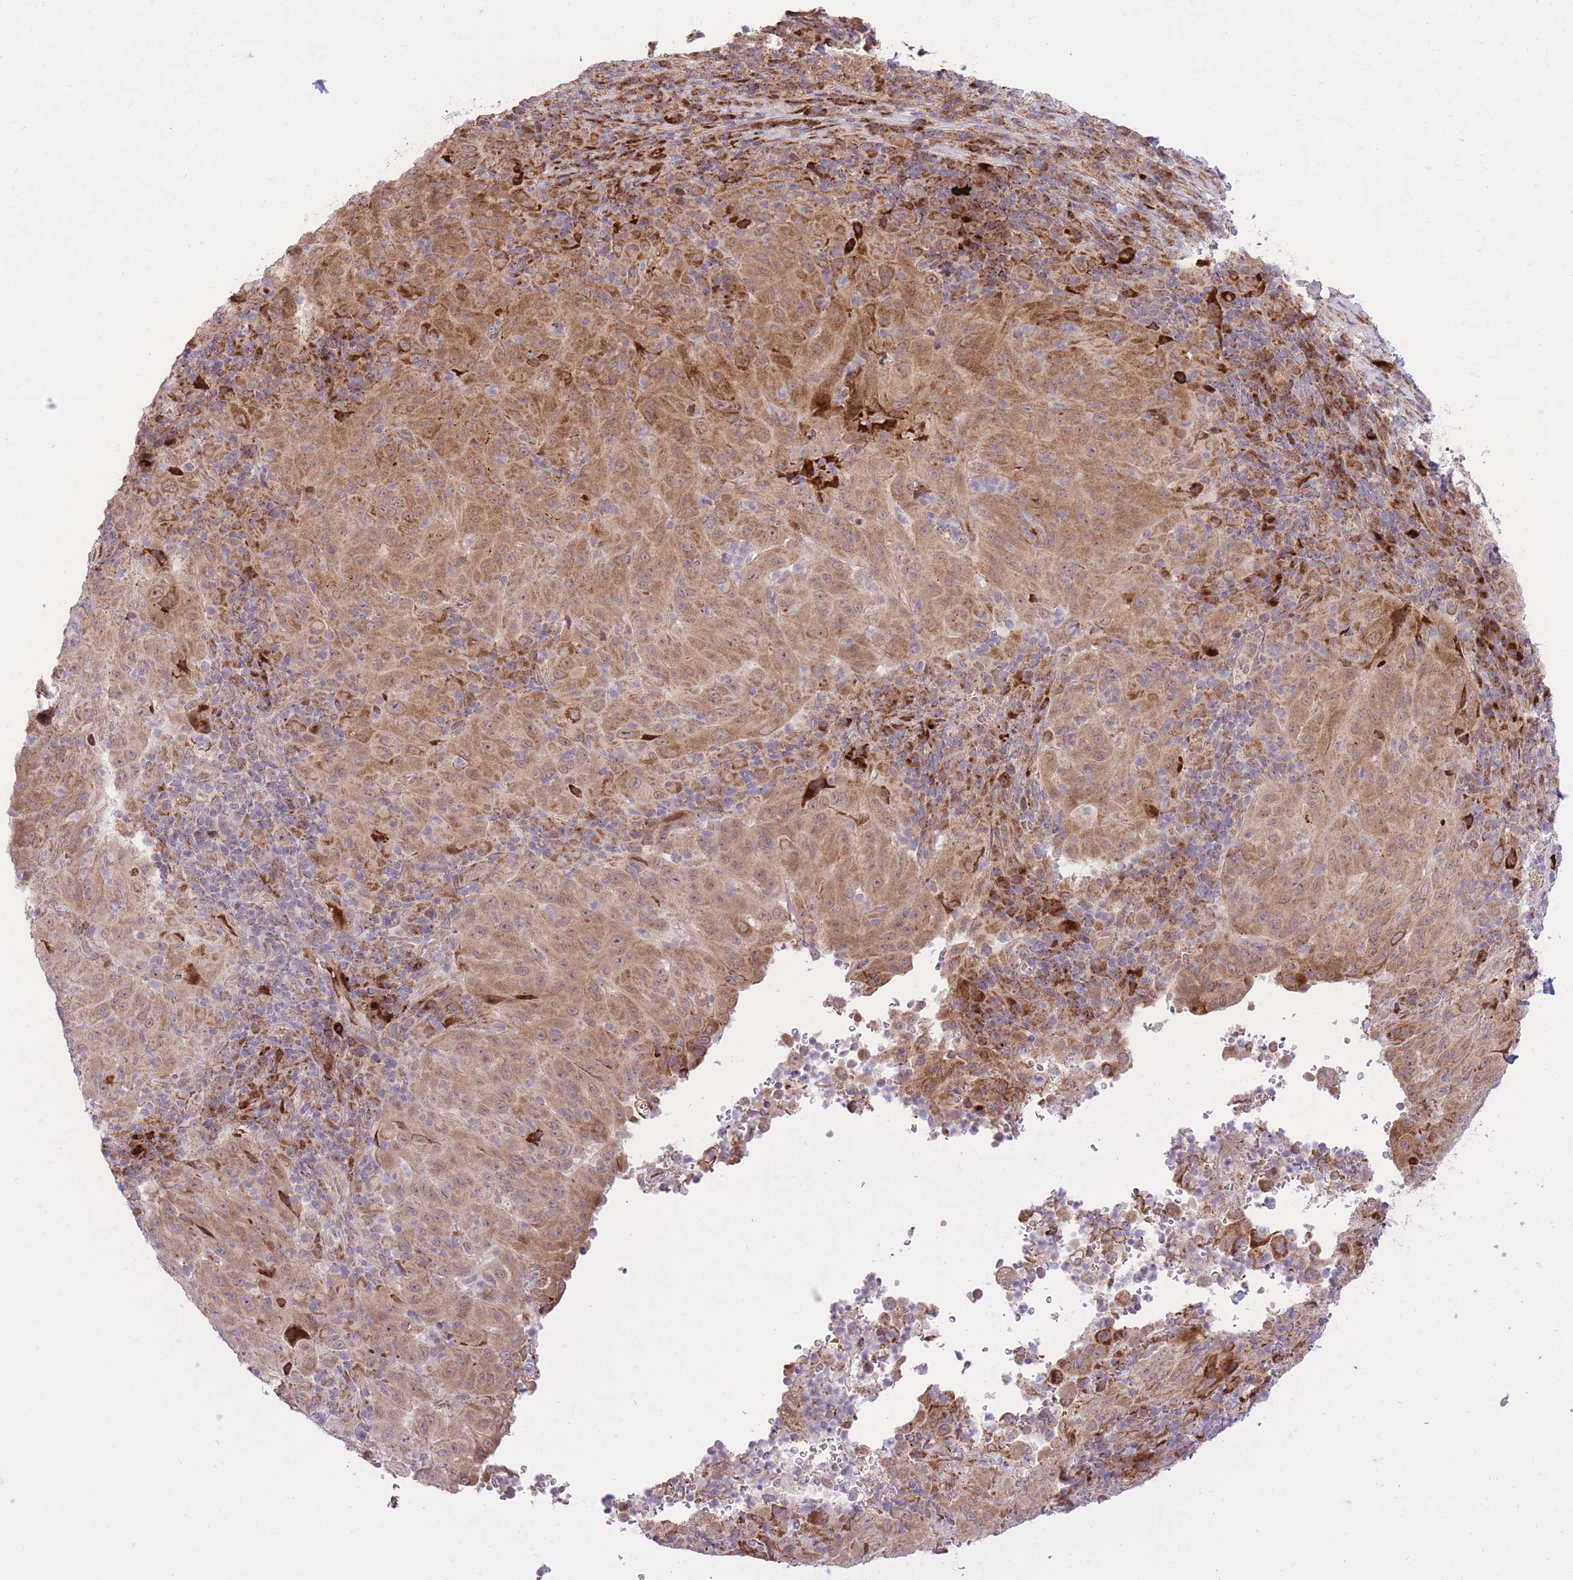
{"staining": {"intensity": "moderate", "quantity": ">75%", "location": "cytoplasmic/membranous"}, "tissue": "pancreatic cancer", "cell_type": "Tumor cells", "image_type": "cancer", "snomed": [{"axis": "morphology", "description": "Adenocarcinoma, NOS"}, {"axis": "topography", "description": "Pancreas"}], "caption": "An immunohistochemistry (IHC) photomicrograph of neoplastic tissue is shown. Protein staining in brown labels moderate cytoplasmic/membranous positivity in pancreatic adenocarcinoma within tumor cells.", "gene": "SLC4A4", "patient": {"sex": "male", "age": 63}}